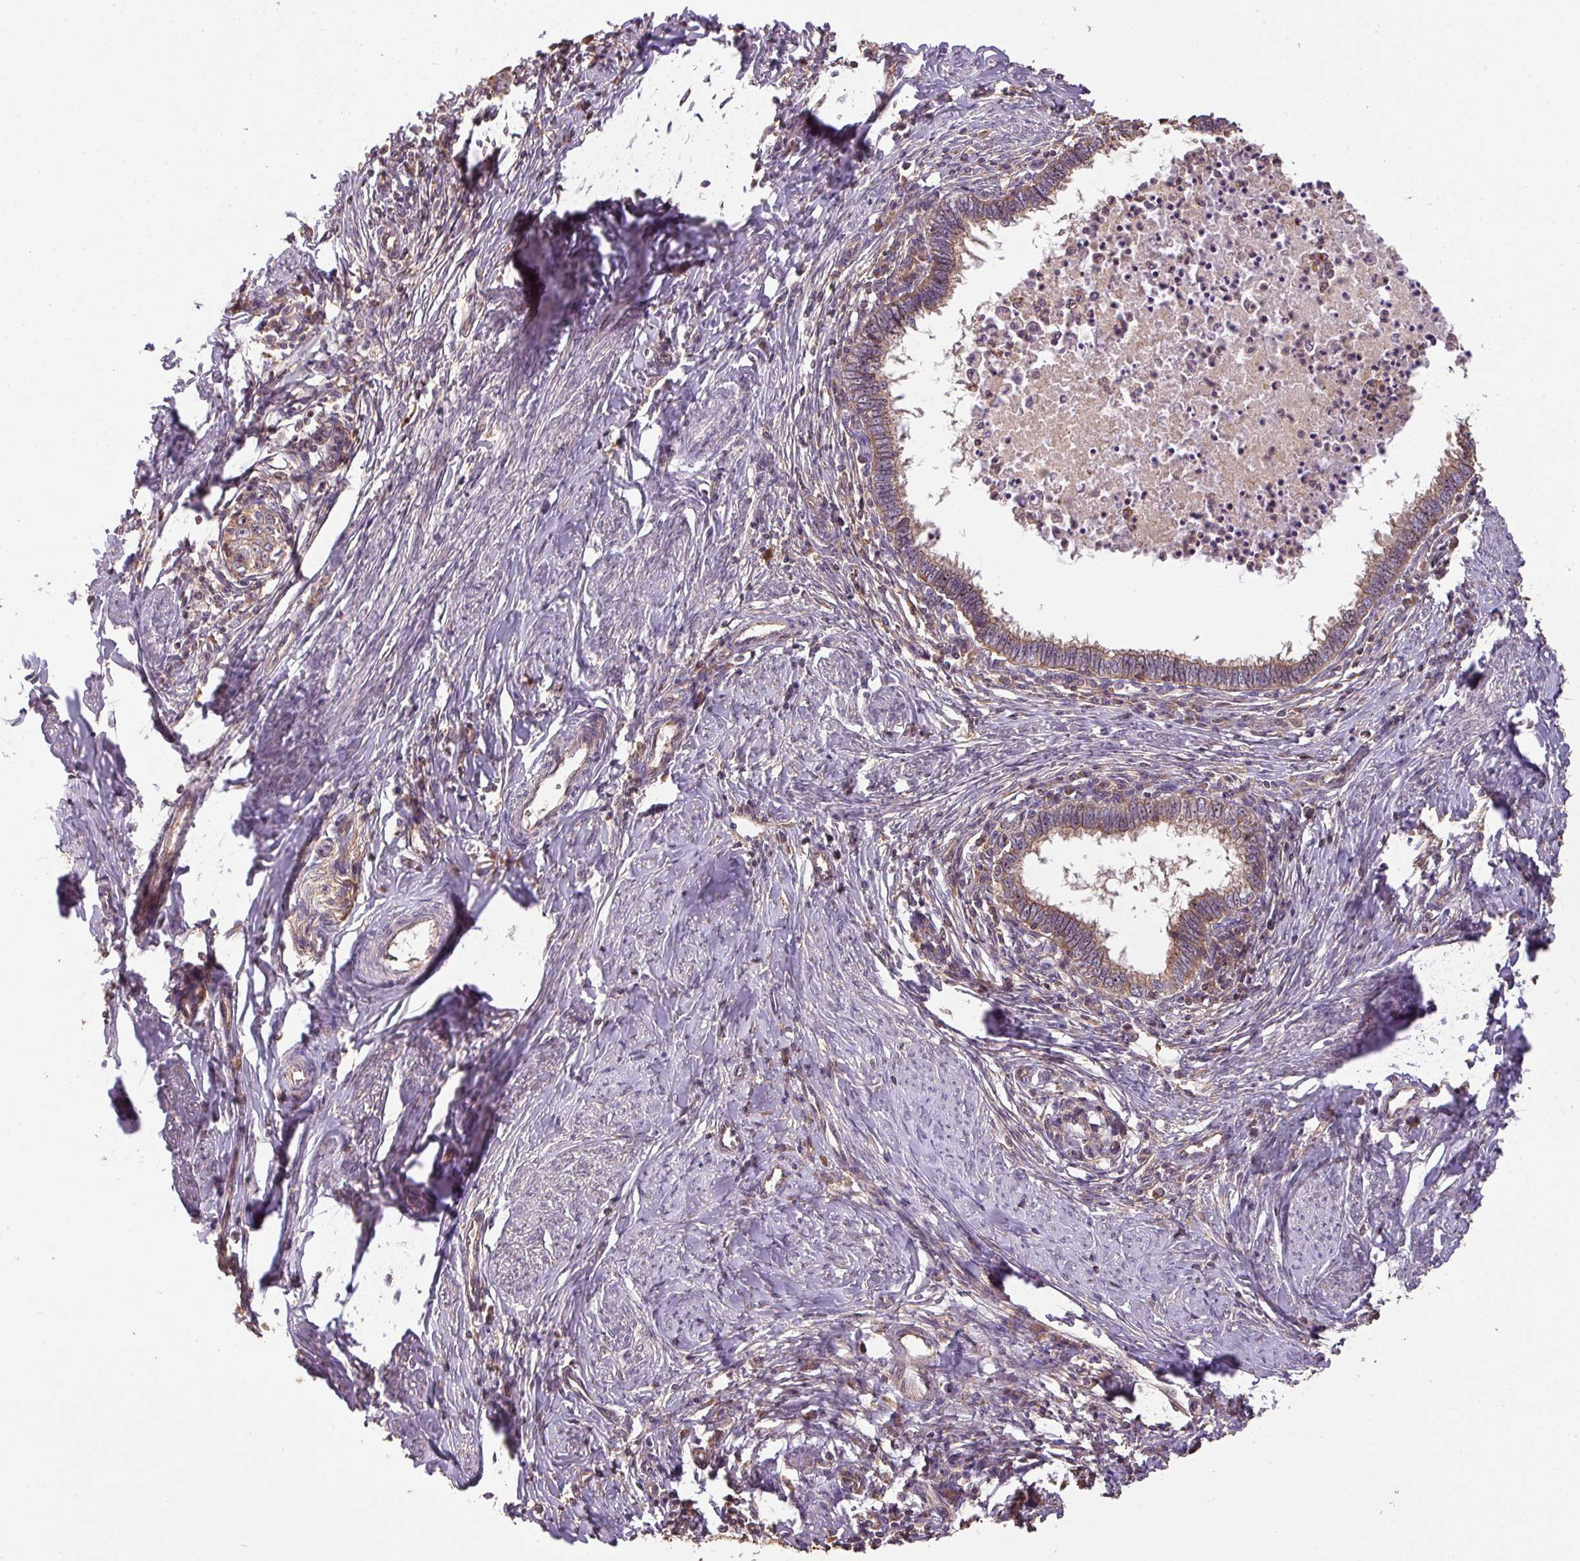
{"staining": {"intensity": "moderate", "quantity": ">75%", "location": "cytoplasmic/membranous"}, "tissue": "cervical cancer", "cell_type": "Tumor cells", "image_type": "cancer", "snomed": [{"axis": "morphology", "description": "Adenocarcinoma, NOS"}, {"axis": "topography", "description": "Cervix"}], "caption": "Cervical cancer (adenocarcinoma) stained with immunohistochemistry (IHC) reveals moderate cytoplasmic/membranous expression in approximately >75% of tumor cells. (Brightfield microscopy of DAB IHC at high magnification).", "gene": "VENTX", "patient": {"sex": "female", "age": 36}}